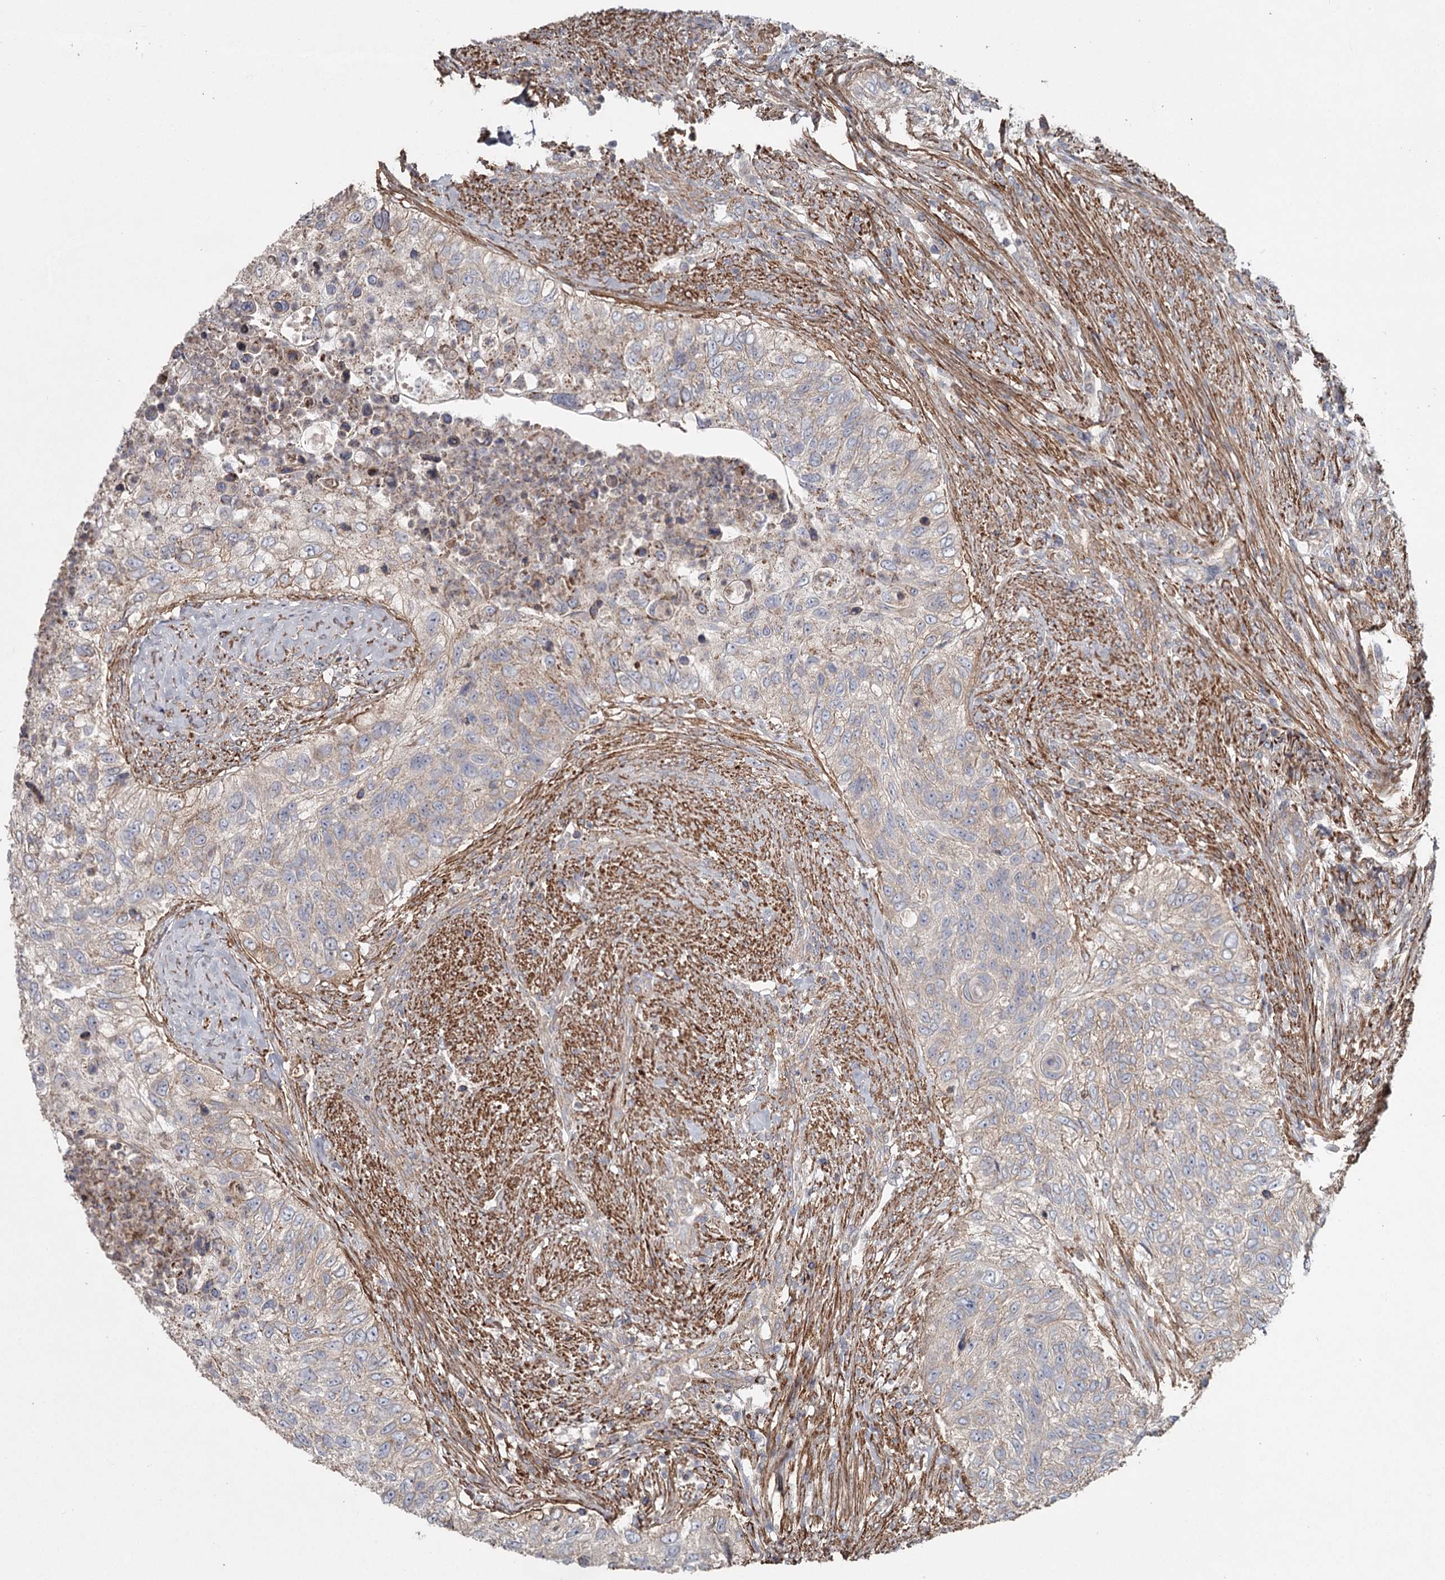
{"staining": {"intensity": "negative", "quantity": "none", "location": "none"}, "tissue": "urothelial cancer", "cell_type": "Tumor cells", "image_type": "cancer", "snomed": [{"axis": "morphology", "description": "Urothelial carcinoma, High grade"}, {"axis": "topography", "description": "Urinary bladder"}], "caption": "Urothelial cancer stained for a protein using immunohistochemistry (IHC) demonstrates no staining tumor cells.", "gene": "DHRS9", "patient": {"sex": "female", "age": 60}}